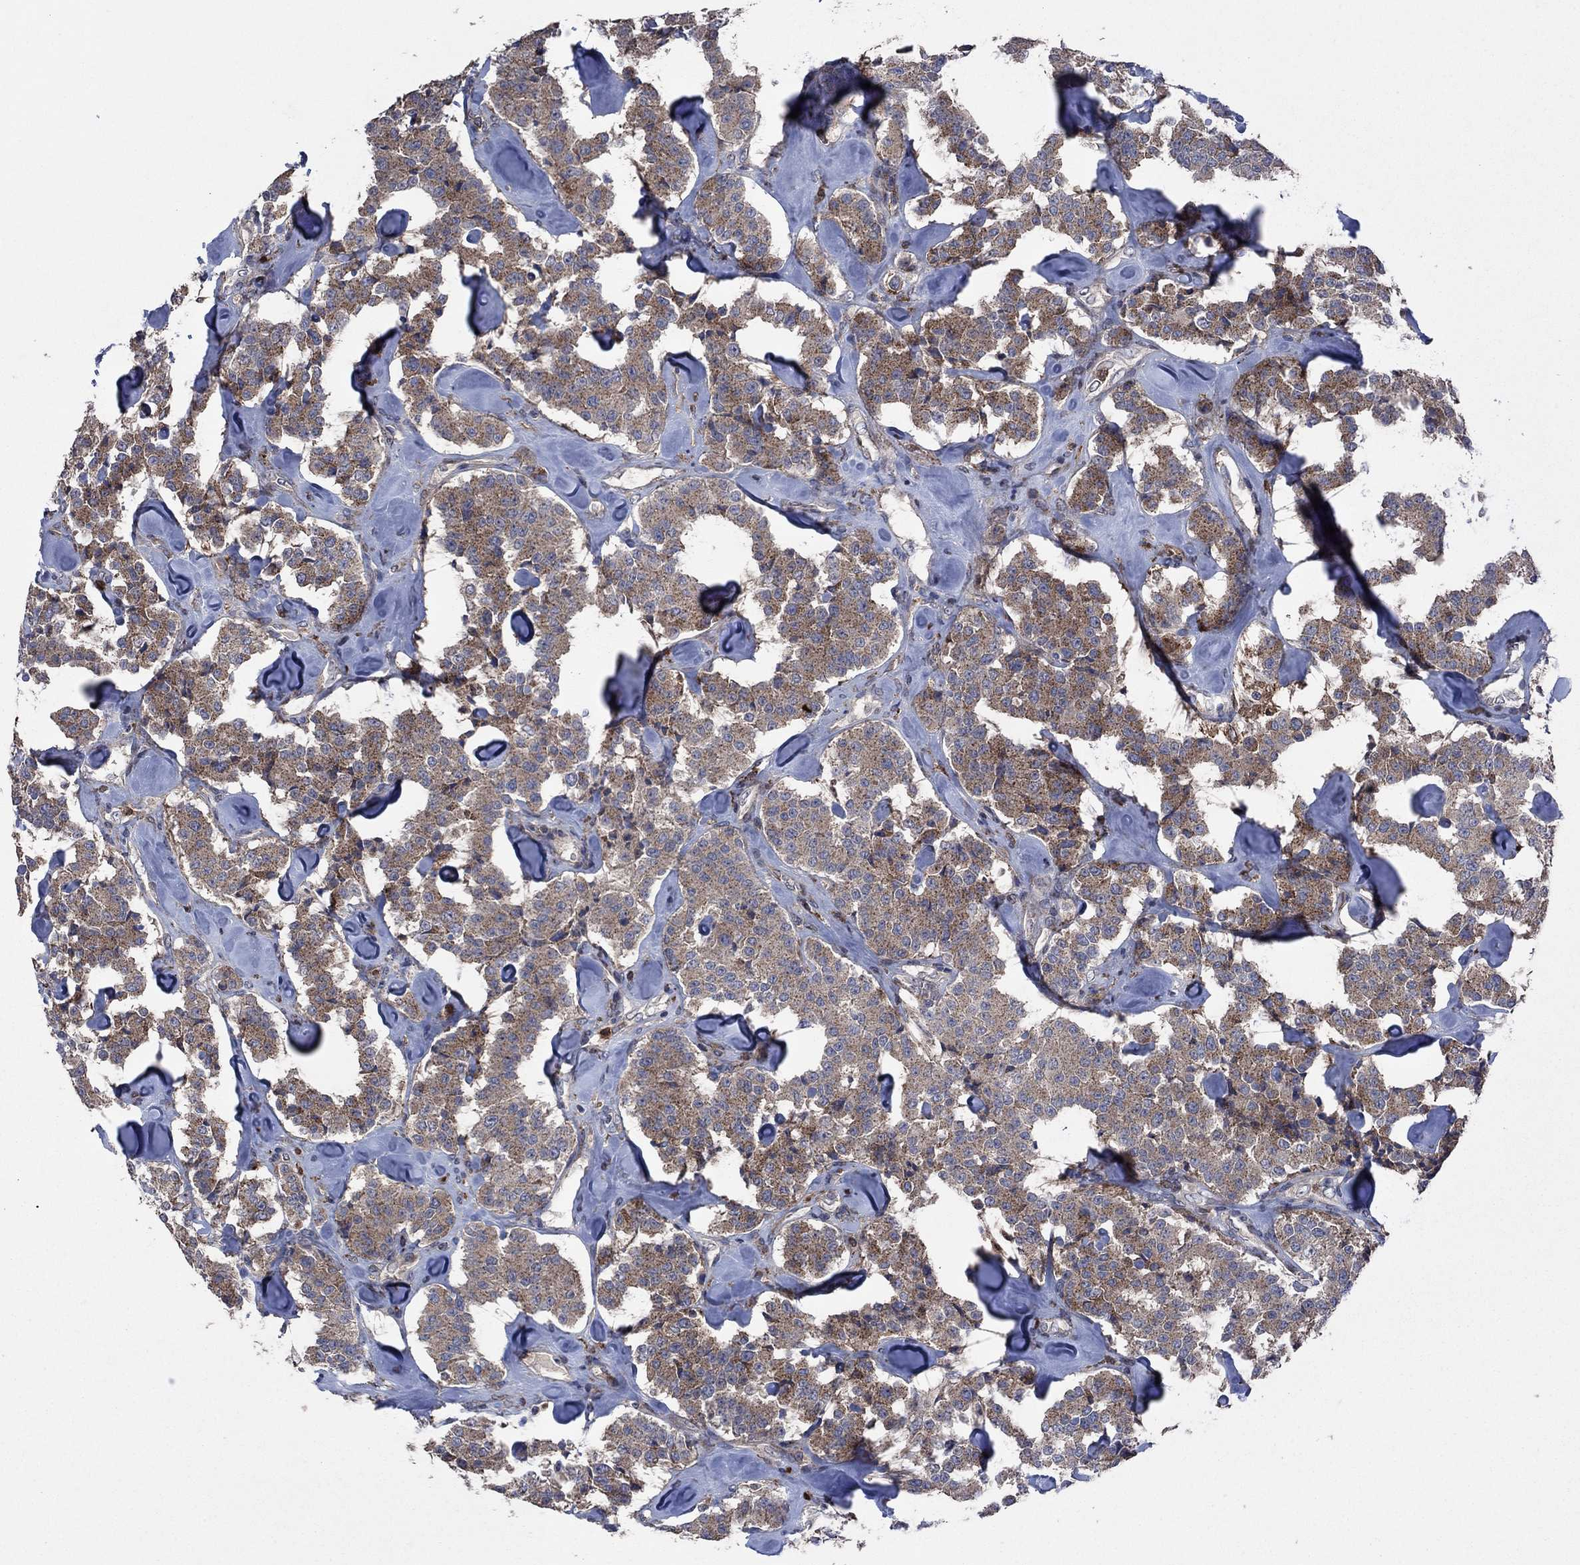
{"staining": {"intensity": "moderate", "quantity": ">75%", "location": "cytoplasmic/membranous"}, "tissue": "carcinoid", "cell_type": "Tumor cells", "image_type": "cancer", "snomed": [{"axis": "morphology", "description": "Carcinoid, malignant, NOS"}, {"axis": "topography", "description": "Pancreas"}], "caption": "A brown stain highlights moderate cytoplasmic/membranous positivity of a protein in carcinoid tumor cells.", "gene": "MEA1", "patient": {"sex": "male", "age": 41}}